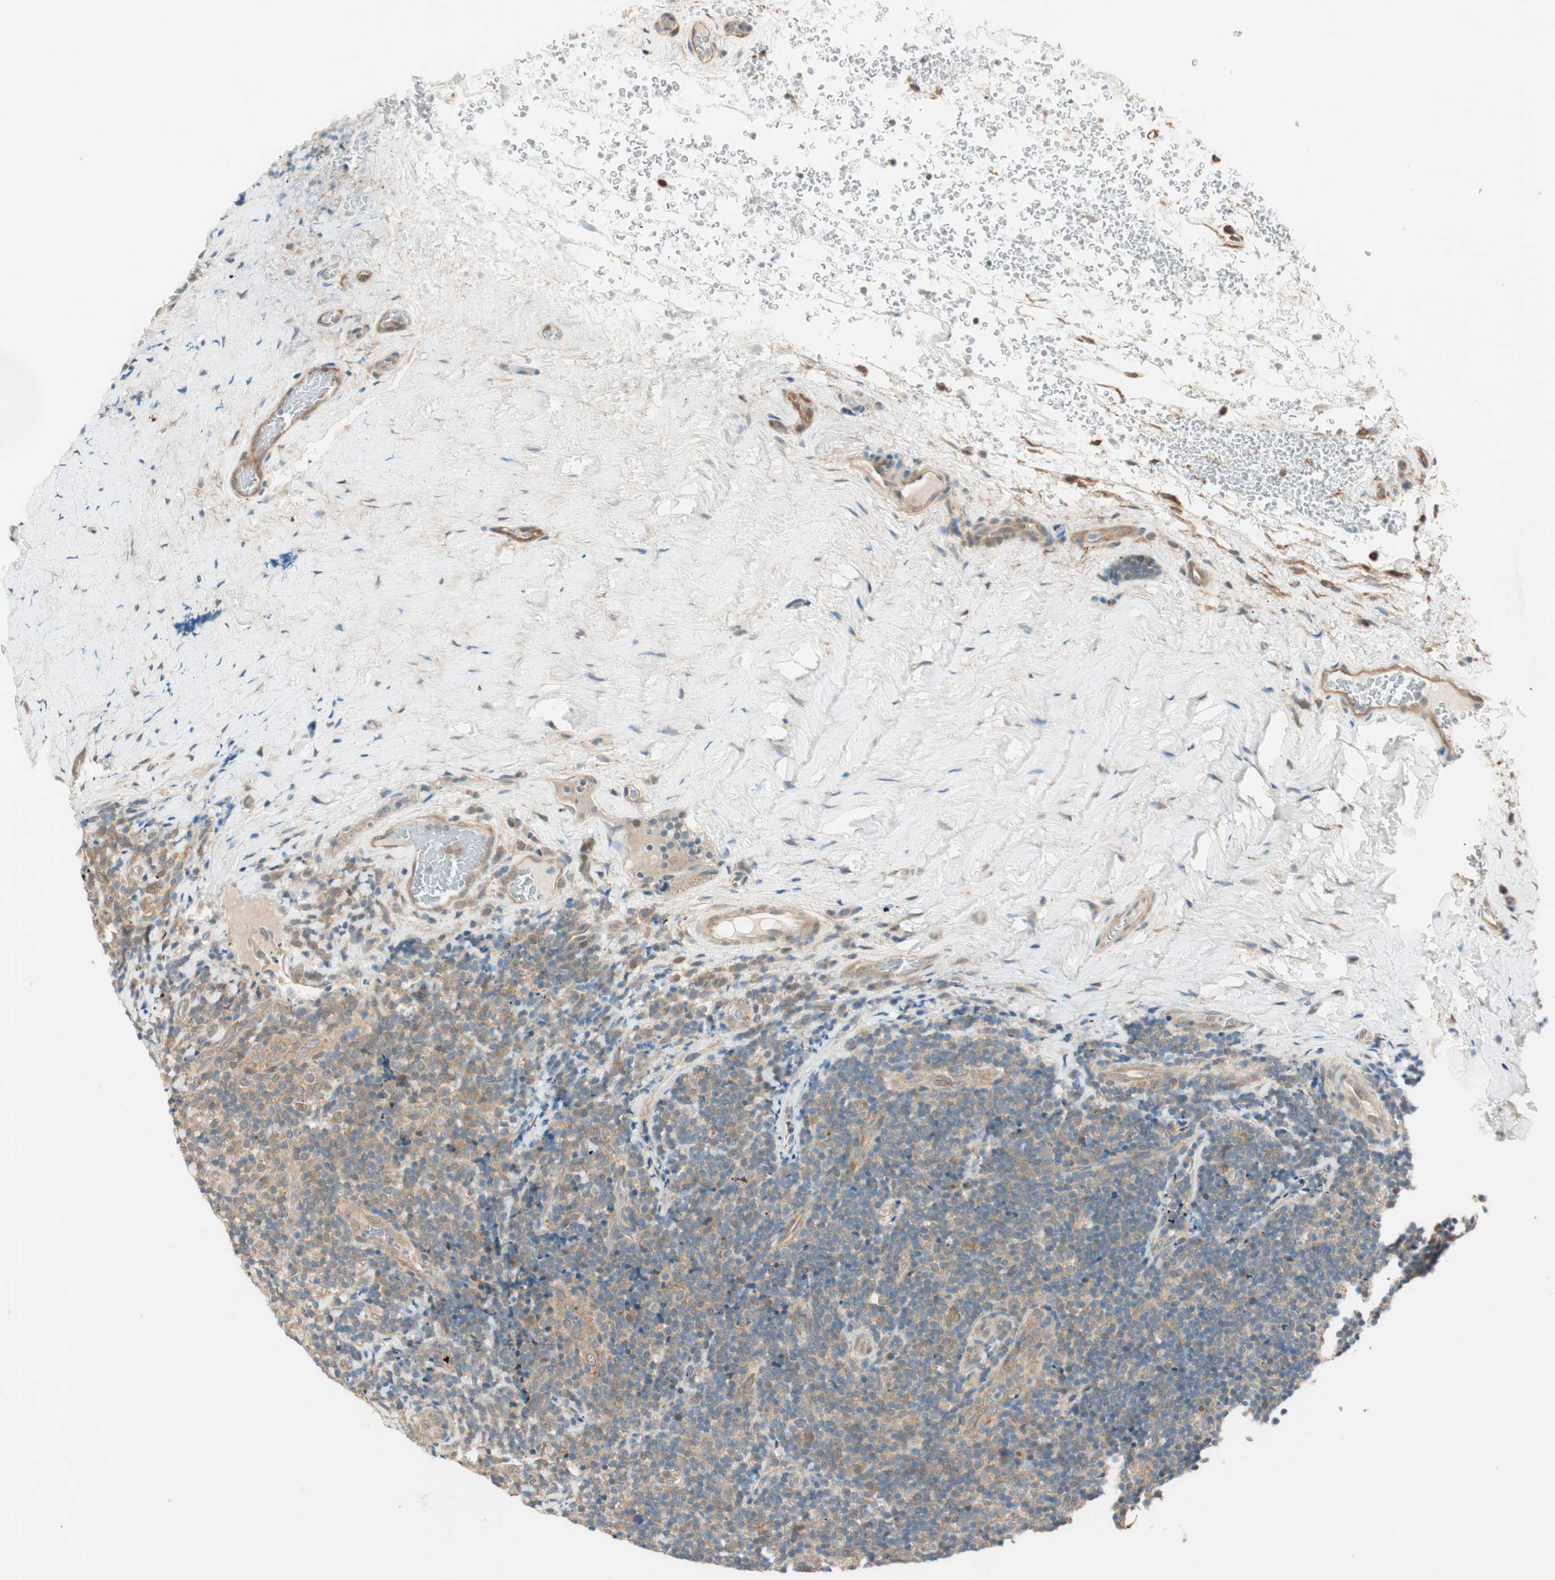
{"staining": {"intensity": "moderate", "quantity": ">75%", "location": "cytoplasmic/membranous"}, "tissue": "lymphoma", "cell_type": "Tumor cells", "image_type": "cancer", "snomed": [{"axis": "morphology", "description": "Malignant lymphoma, non-Hodgkin's type, High grade"}, {"axis": "topography", "description": "Tonsil"}], "caption": "Human lymphoma stained with a protein marker demonstrates moderate staining in tumor cells.", "gene": "PSMD8", "patient": {"sex": "female", "age": 36}}